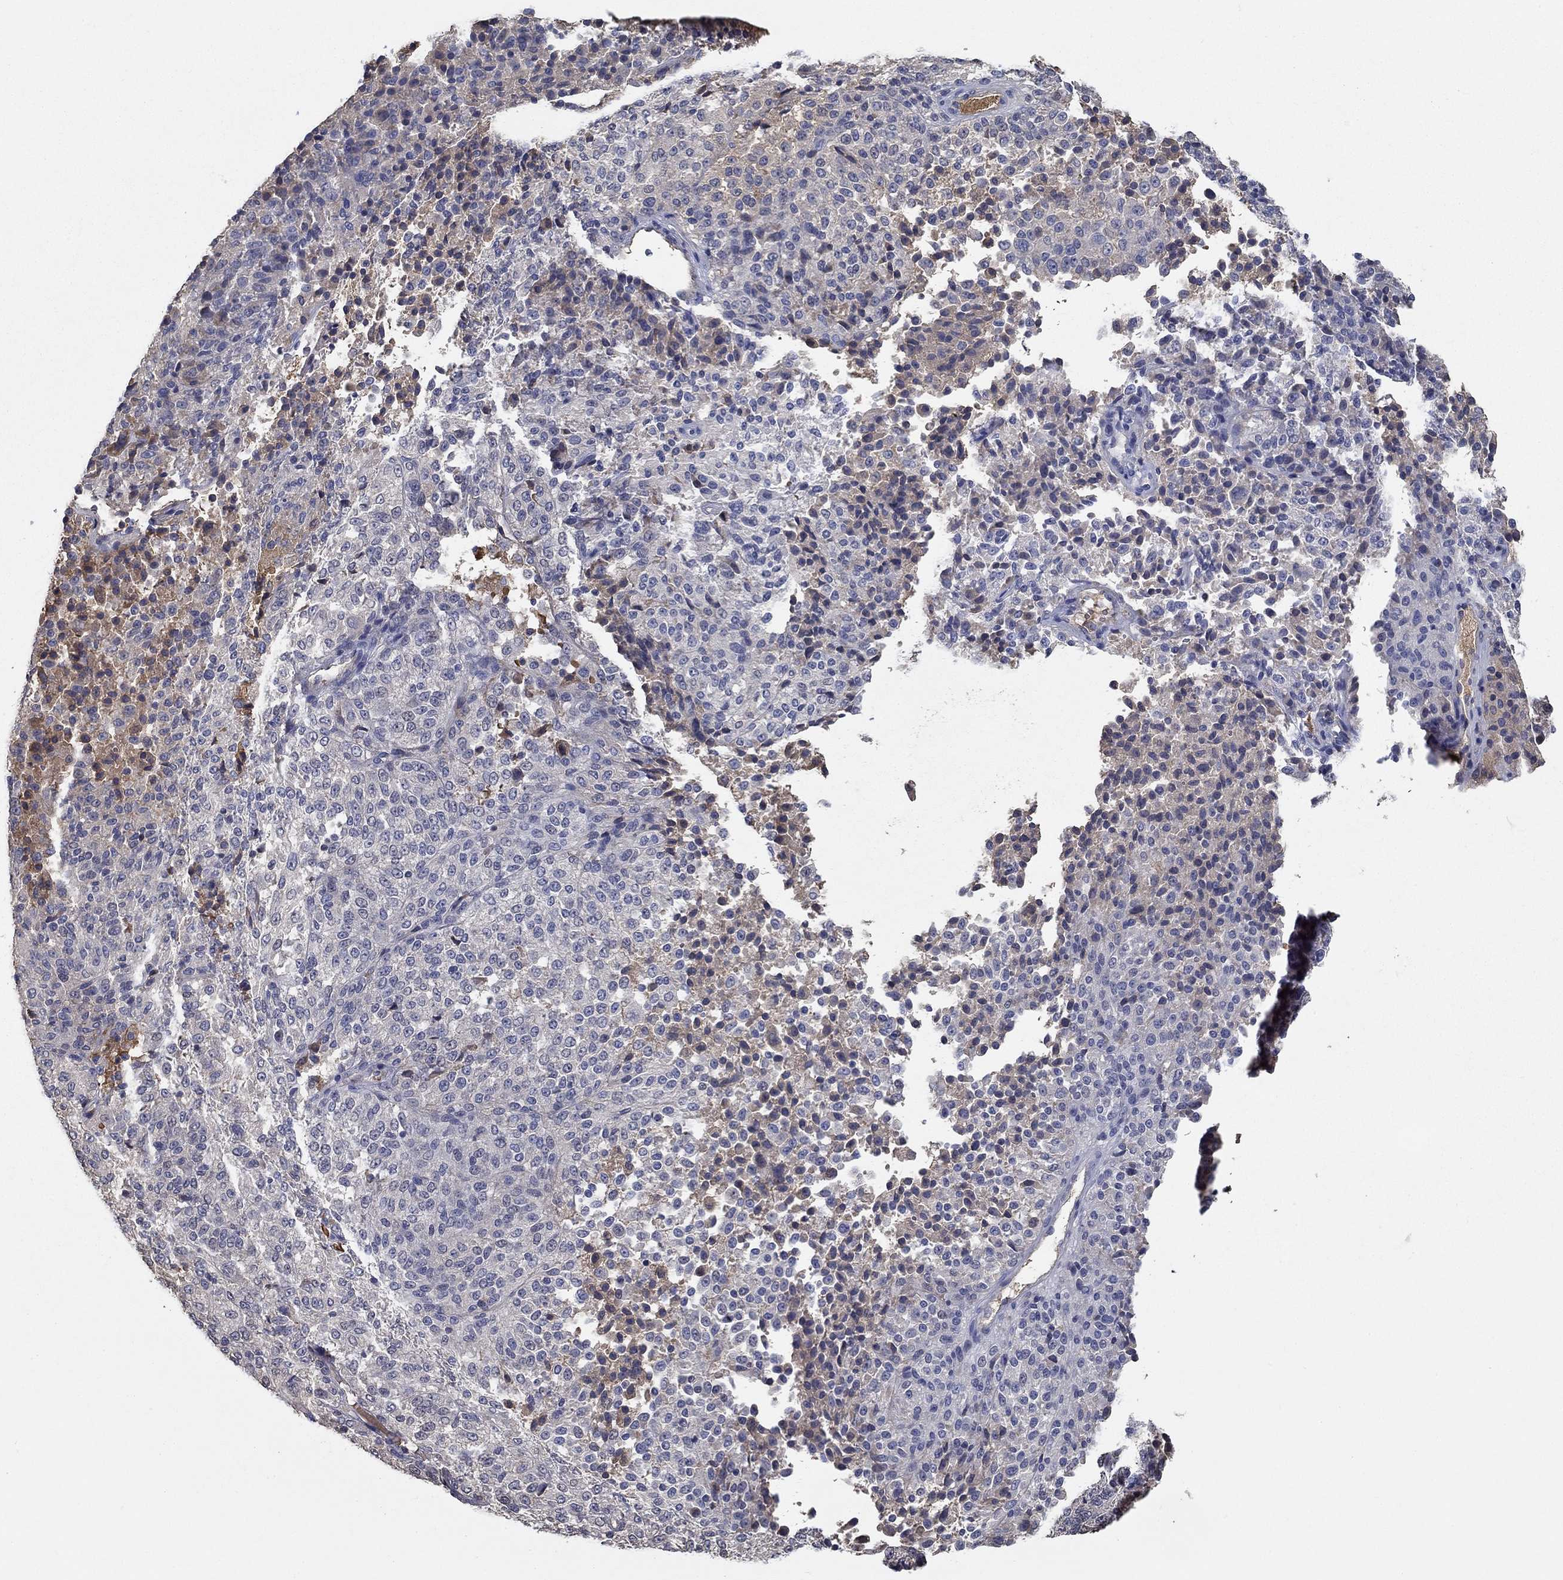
{"staining": {"intensity": "negative", "quantity": "none", "location": "none"}, "tissue": "melanoma", "cell_type": "Tumor cells", "image_type": "cancer", "snomed": [{"axis": "morphology", "description": "Malignant melanoma, Metastatic site"}, {"axis": "topography", "description": "Brain"}], "caption": "Tumor cells show no significant expression in melanoma. The staining was performed using DAB (3,3'-diaminobenzidine) to visualize the protein expression in brown, while the nuclei were stained in blue with hematoxylin (Magnification: 20x).", "gene": "IL10", "patient": {"sex": "female", "age": 56}}